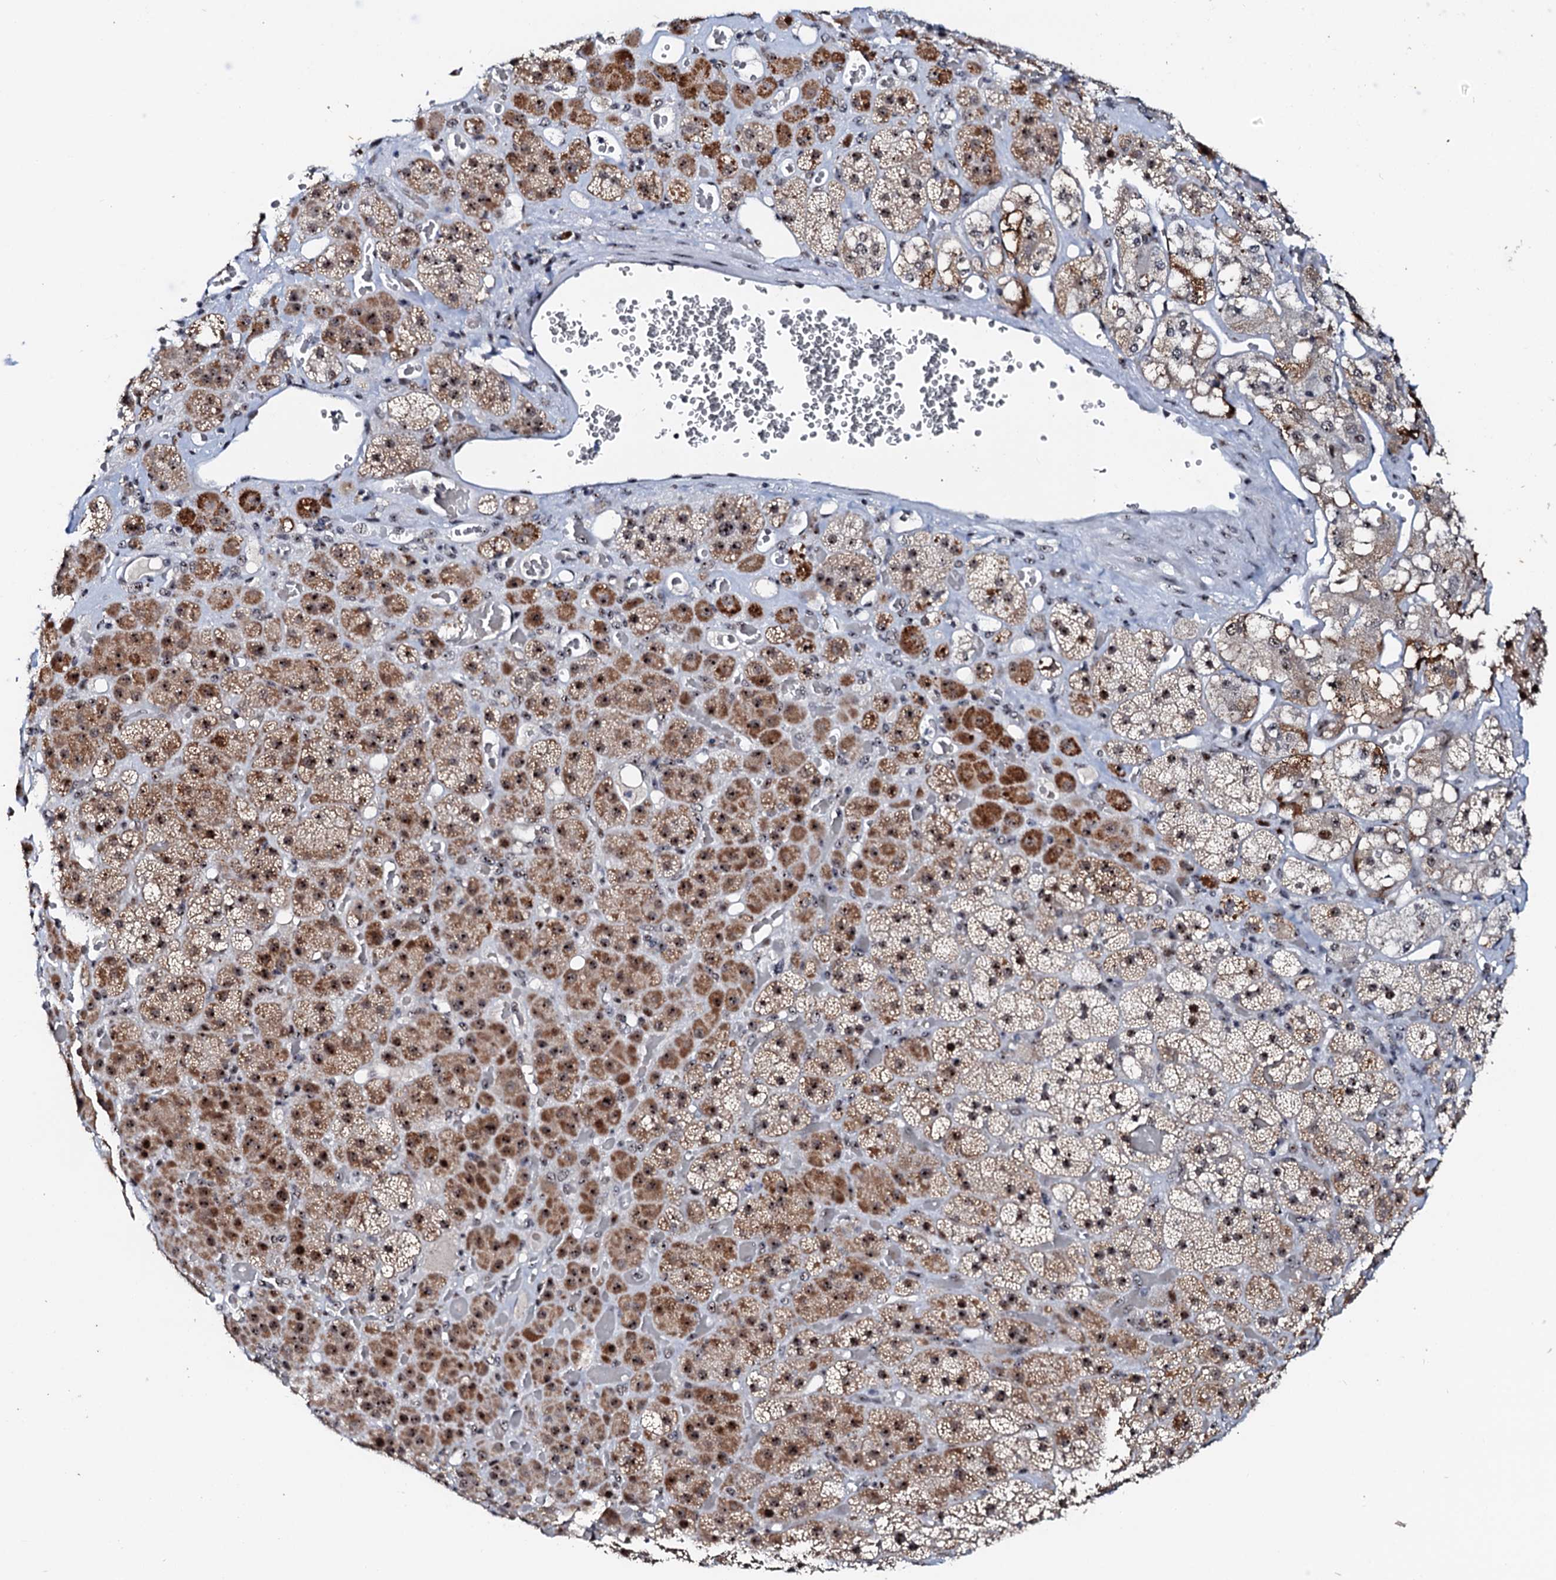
{"staining": {"intensity": "moderate", "quantity": ">75%", "location": "cytoplasmic/membranous,nuclear"}, "tissue": "adrenal gland", "cell_type": "Glandular cells", "image_type": "normal", "snomed": [{"axis": "morphology", "description": "Normal tissue, NOS"}, {"axis": "topography", "description": "Adrenal gland"}], "caption": "Glandular cells demonstrate medium levels of moderate cytoplasmic/membranous,nuclear positivity in about >75% of cells in benign human adrenal gland.", "gene": "NEUROG3", "patient": {"sex": "male", "age": 57}}